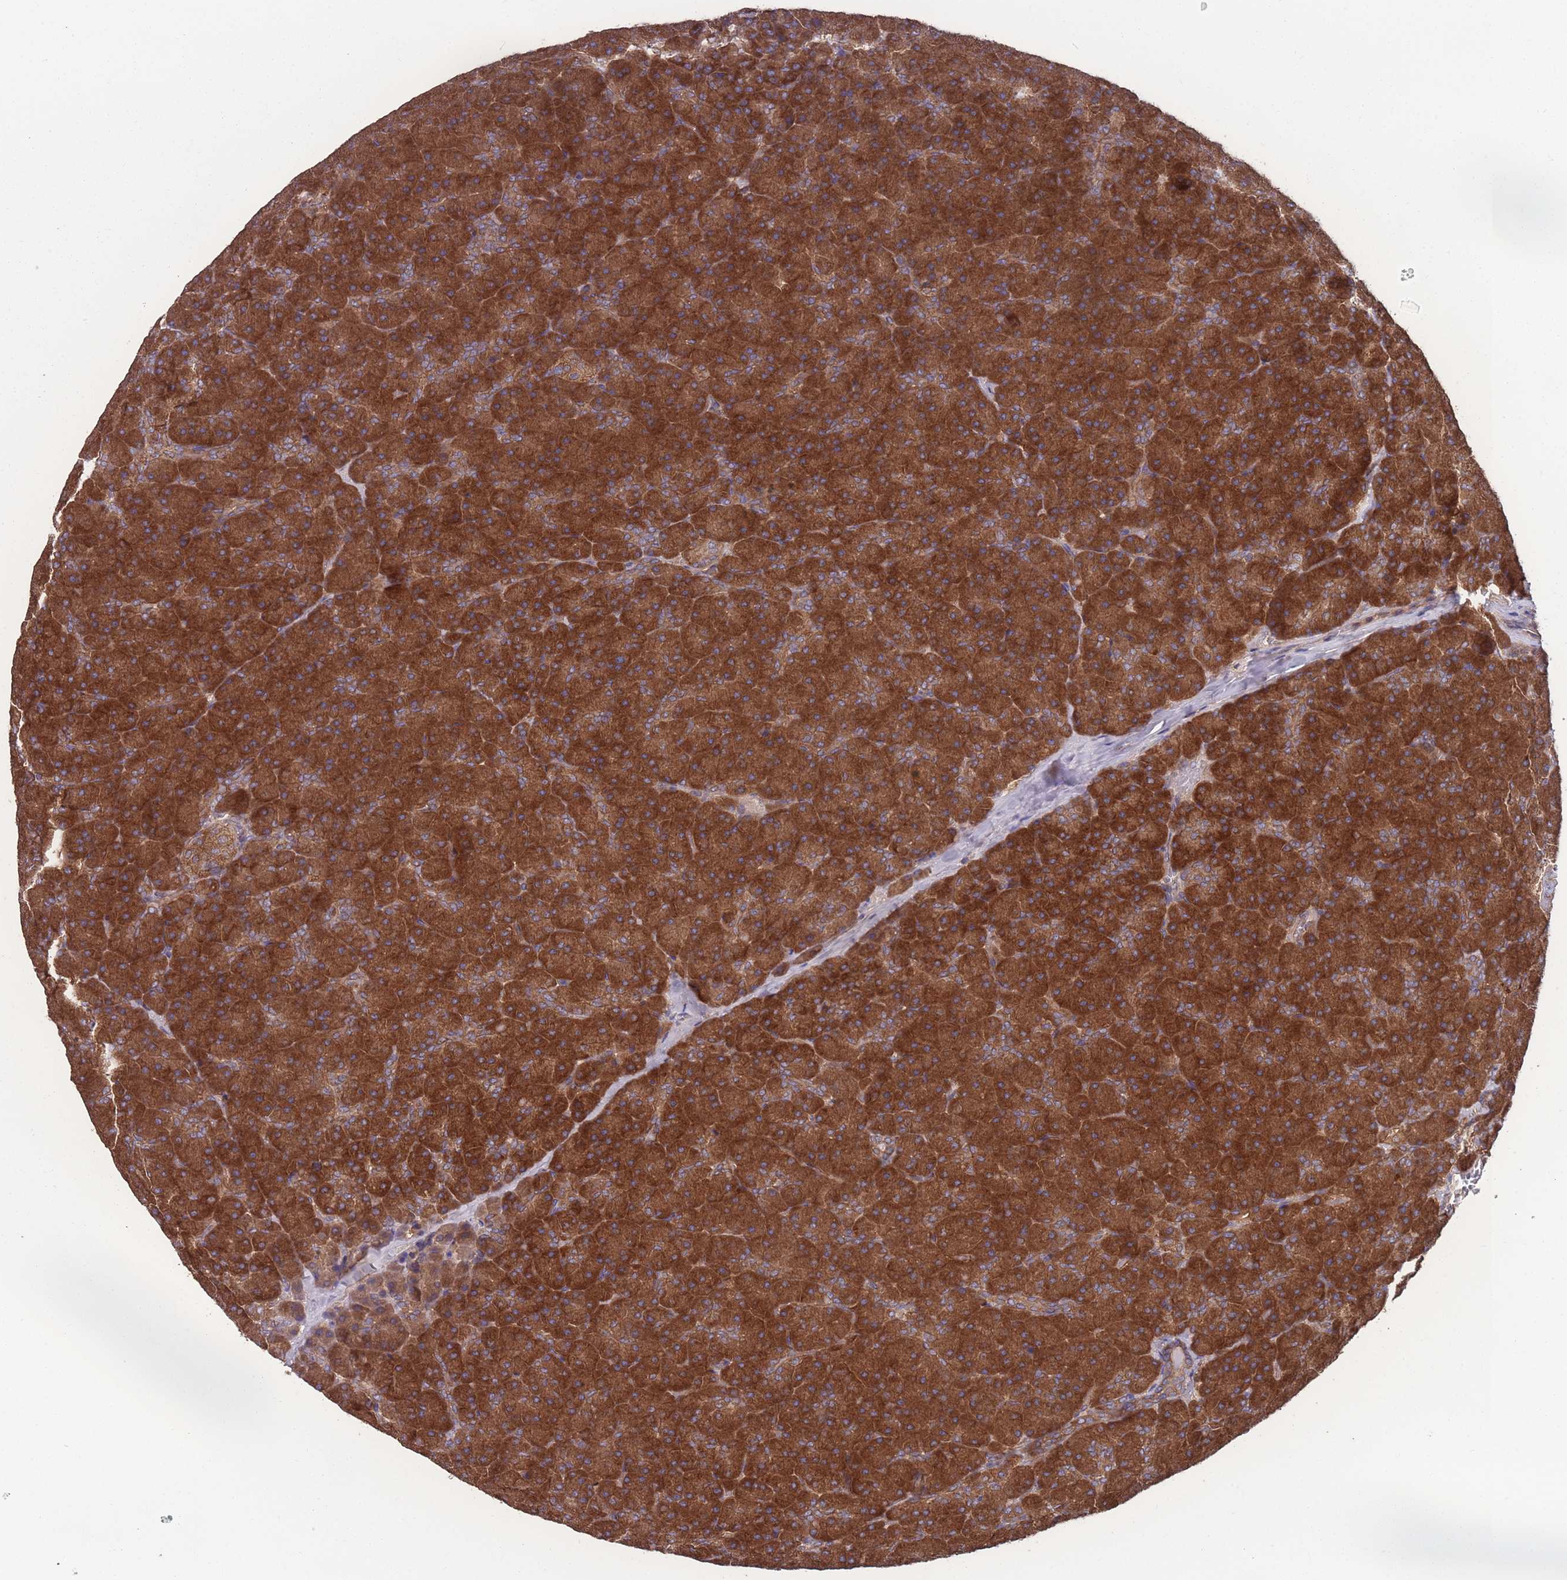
{"staining": {"intensity": "strong", "quantity": ">75%", "location": "cytoplasmic/membranous"}, "tissue": "pancreas", "cell_type": "Exocrine glandular cells", "image_type": "normal", "snomed": [{"axis": "morphology", "description": "Normal tissue, NOS"}, {"axis": "topography", "description": "Pancreas"}], "caption": "Immunohistochemical staining of benign human pancreas exhibits high levels of strong cytoplasmic/membranous staining in about >75% of exocrine glandular cells.", "gene": "ZPR1", "patient": {"sex": "male", "age": 36}}